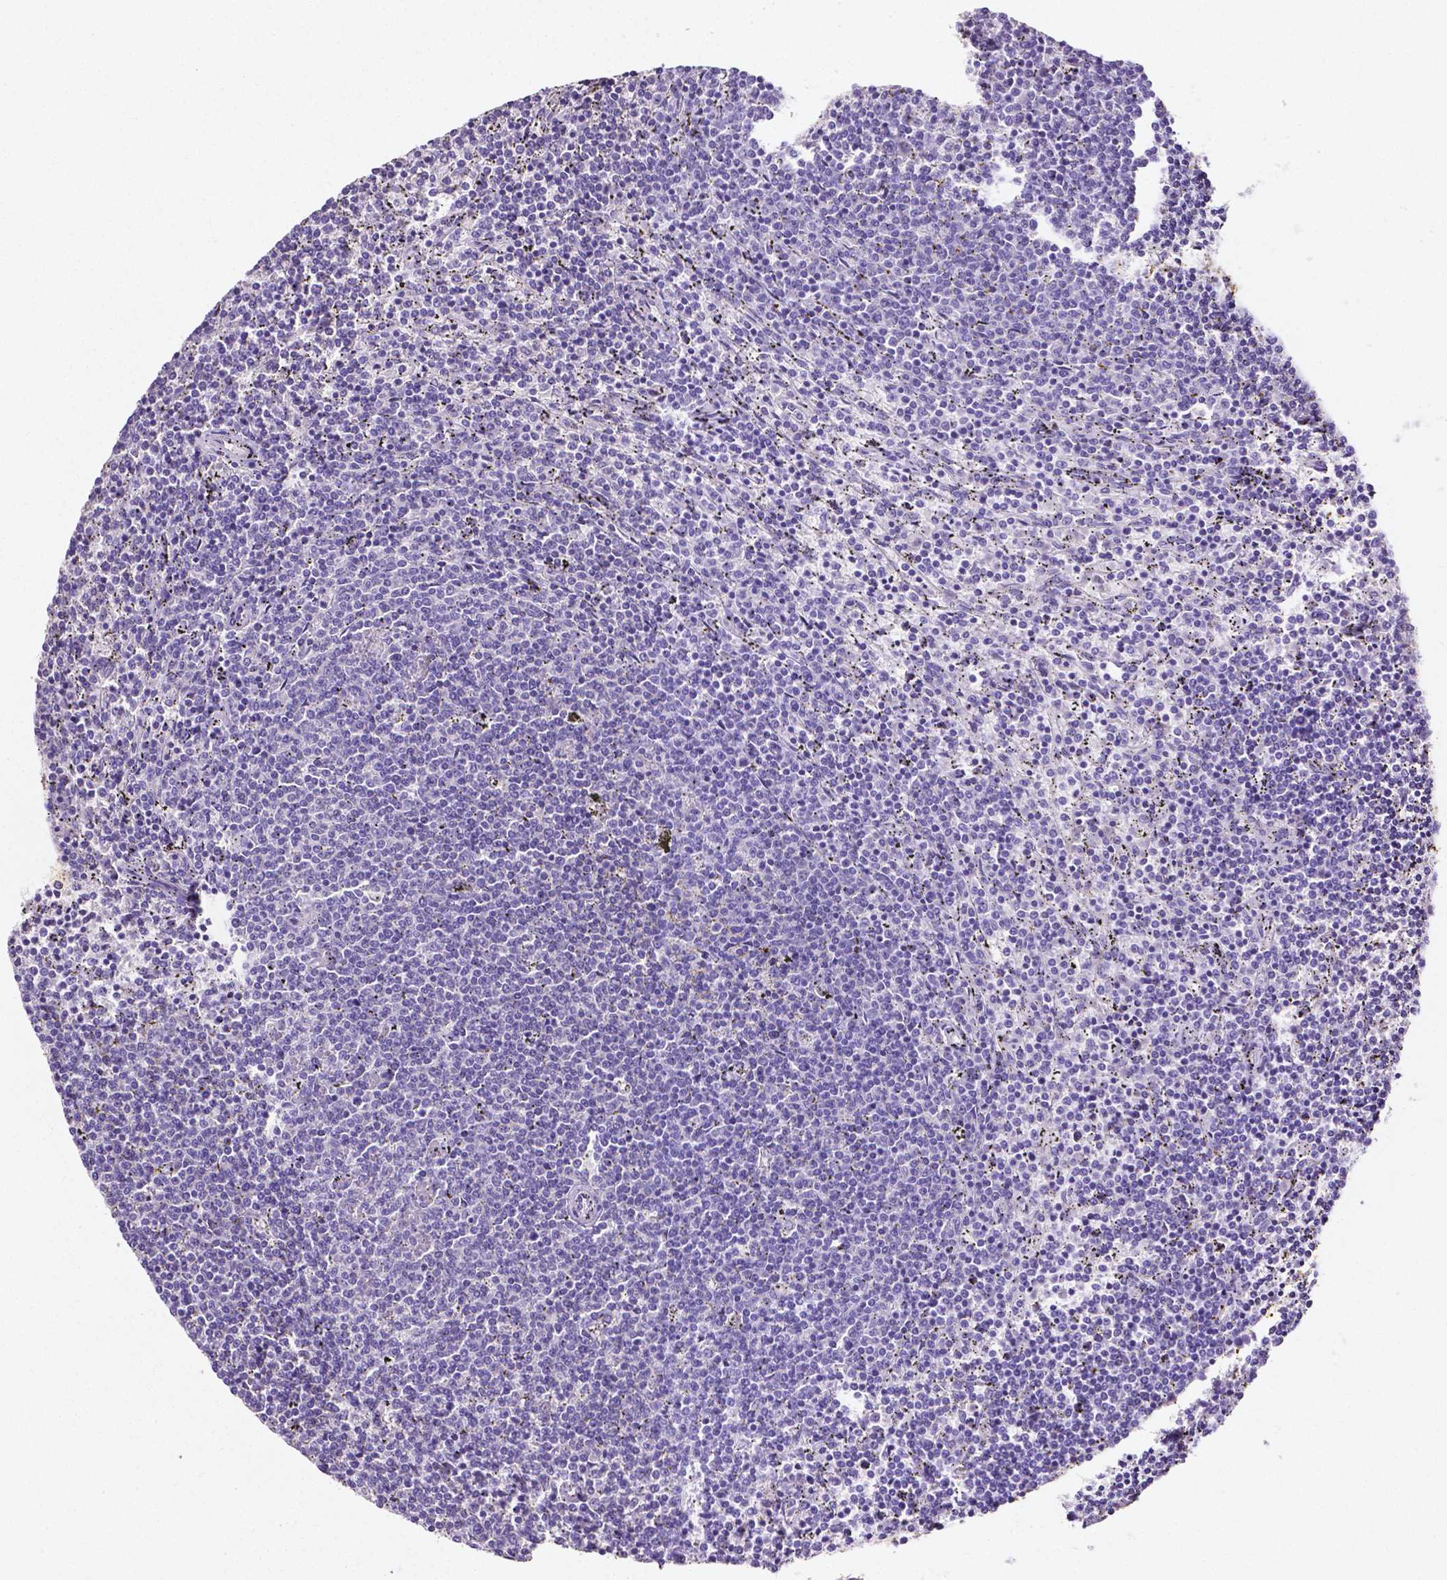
{"staining": {"intensity": "negative", "quantity": "none", "location": "none"}, "tissue": "lymphoma", "cell_type": "Tumor cells", "image_type": "cancer", "snomed": [{"axis": "morphology", "description": "Malignant lymphoma, non-Hodgkin's type, Low grade"}, {"axis": "topography", "description": "Spleen"}], "caption": "Immunohistochemical staining of low-grade malignant lymphoma, non-Hodgkin's type exhibits no significant positivity in tumor cells.", "gene": "SLC22A2", "patient": {"sex": "female", "age": 50}}